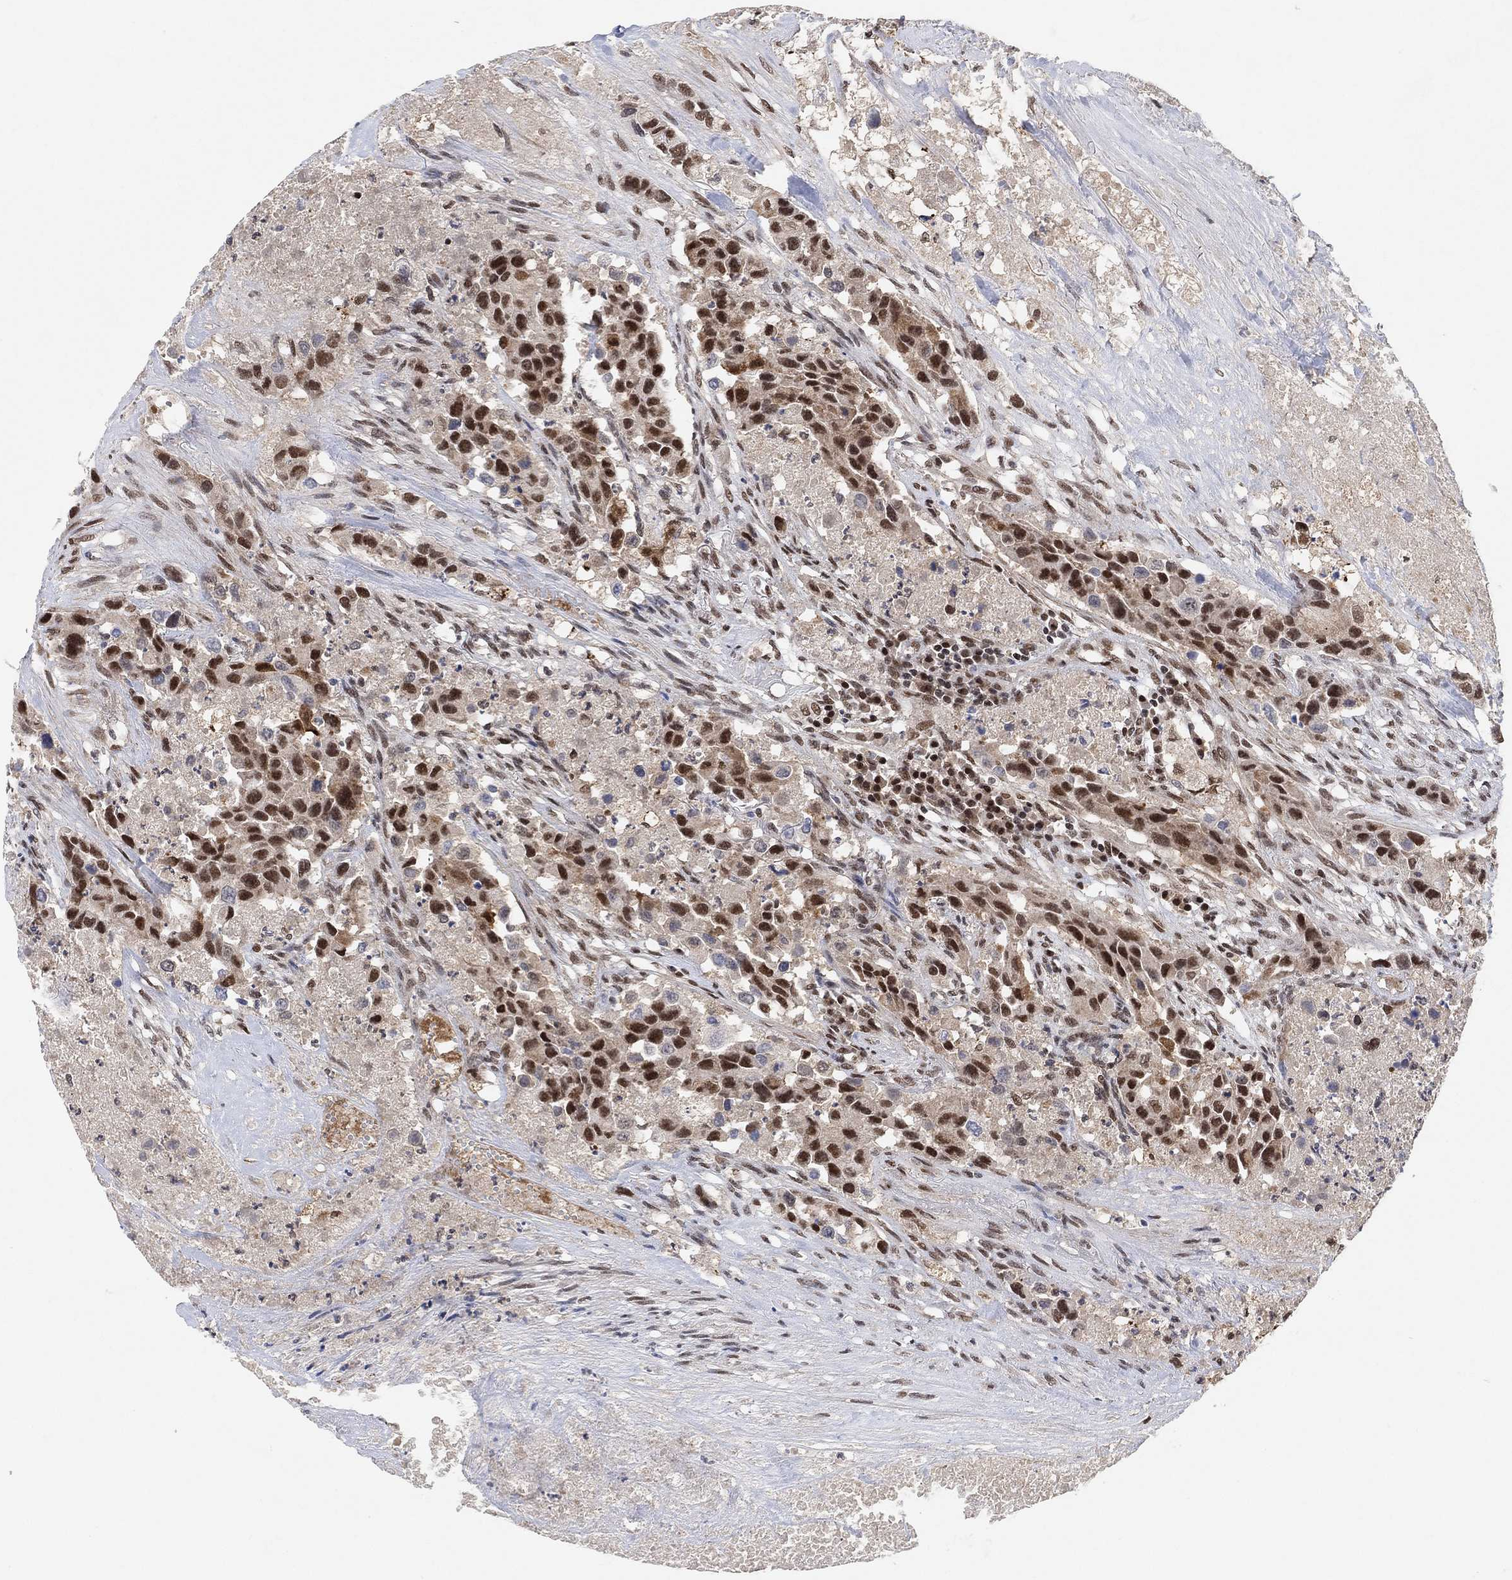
{"staining": {"intensity": "strong", "quantity": ">75%", "location": "nuclear"}, "tissue": "urothelial cancer", "cell_type": "Tumor cells", "image_type": "cancer", "snomed": [{"axis": "morphology", "description": "Urothelial carcinoma, High grade"}, {"axis": "topography", "description": "Urinary bladder"}], "caption": "A high-resolution micrograph shows IHC staining of urothelial cancer, which exhibits strong nuclear positivity in about >75% of tumor cells.", "gene": "THAP8", "patient": {"sex": "female", "age": 73}}